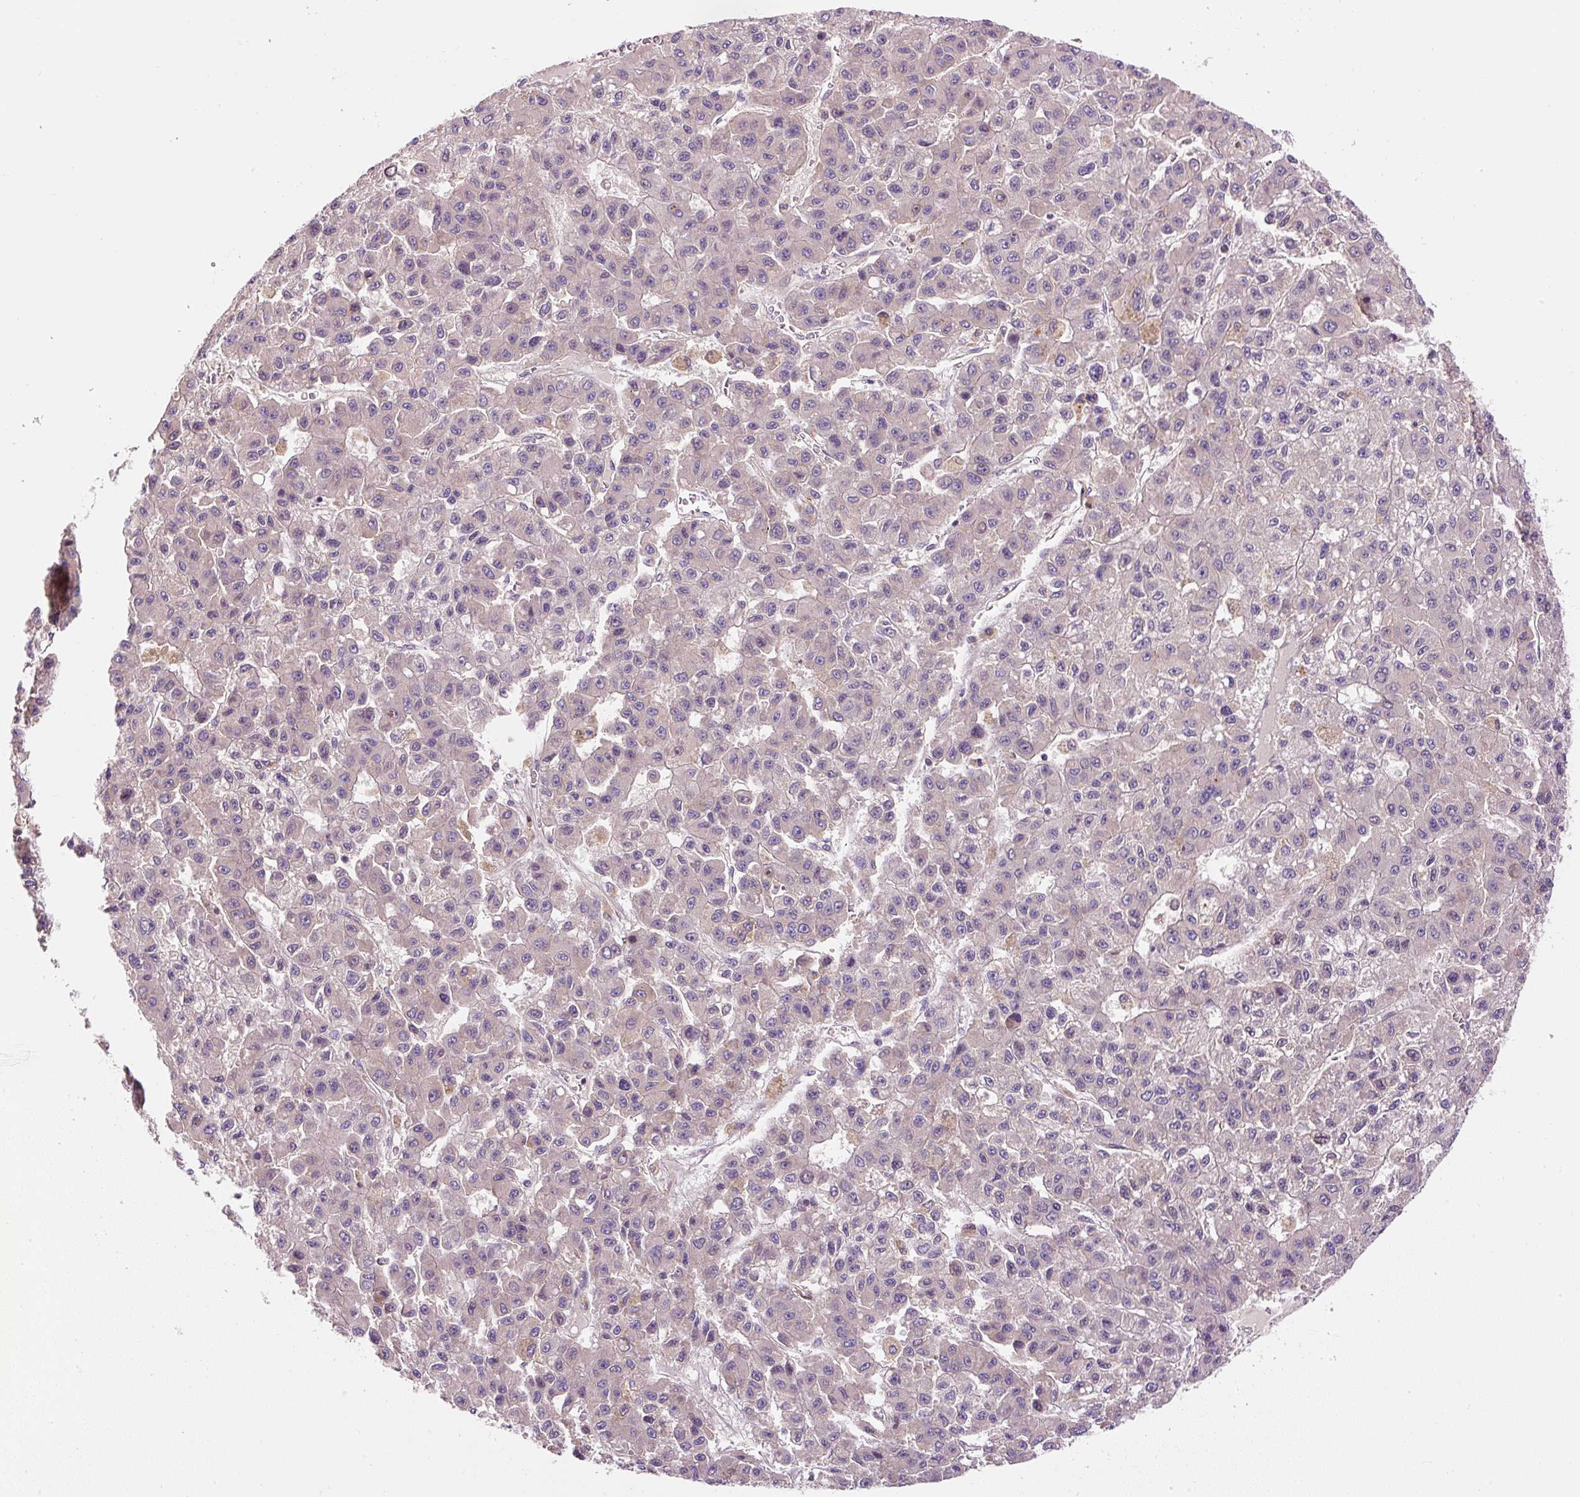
{"staining": {"intensity": "negative", "quantity": "none", "location": "none"}, "tissue": "liver cancer", "cell_type": "Tumor cells", "image_type": "cancer", "snomed": [{"axis": "morphology", "description": "Carcinoma, Hepatocellular, NOS"}, {"axis": "topography", "description": "Liver"}], "caption": "The photomicrograph shows no staining of tumor cells in liver cancer. Brightfield microscopy of IHC stained with DAB (brown) and hematoxylin (blue), captured at high magnification.", "gene": "CCDC28A", "patient": {"sex": "male", "age": 70}}